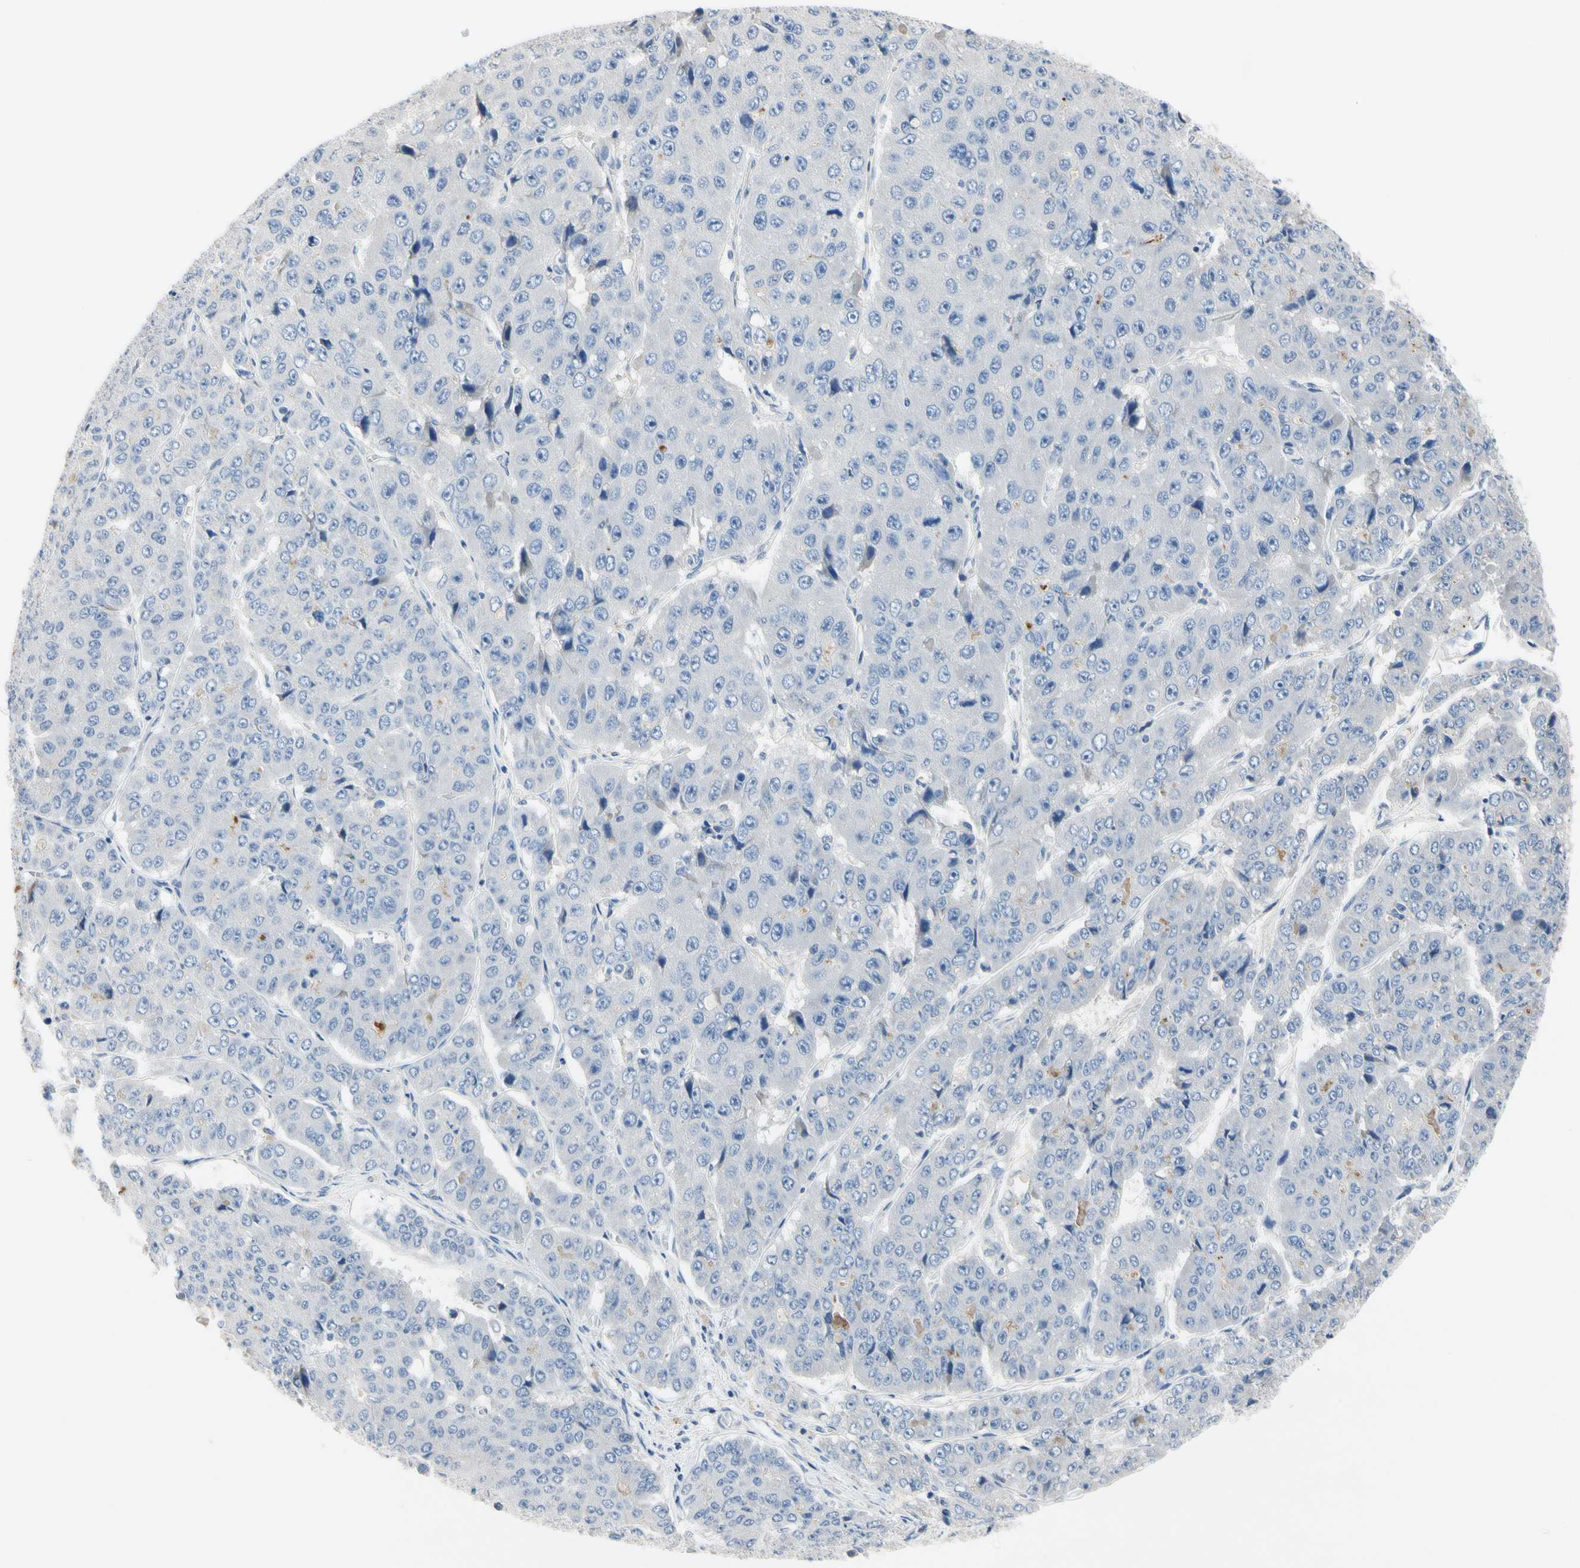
{"staining": {"intensity": "negative", "quantity": "none", "location": "none"}, "tissue": "pancreatic cancer", "cell_type": "Tumor cells", "image_type": "cancer", "snomed": [{"axis": "morphology", "description": "Adenocarcinoma, NOS"}, {"axis": "topography", "description": "Pancreas"}], "caption": "Tumor cells are negative for brown protein staining in adenocarcinoma (pancreatic).", "gene": "ECRG4", "patient": {"sex": "male", "age": 50}}